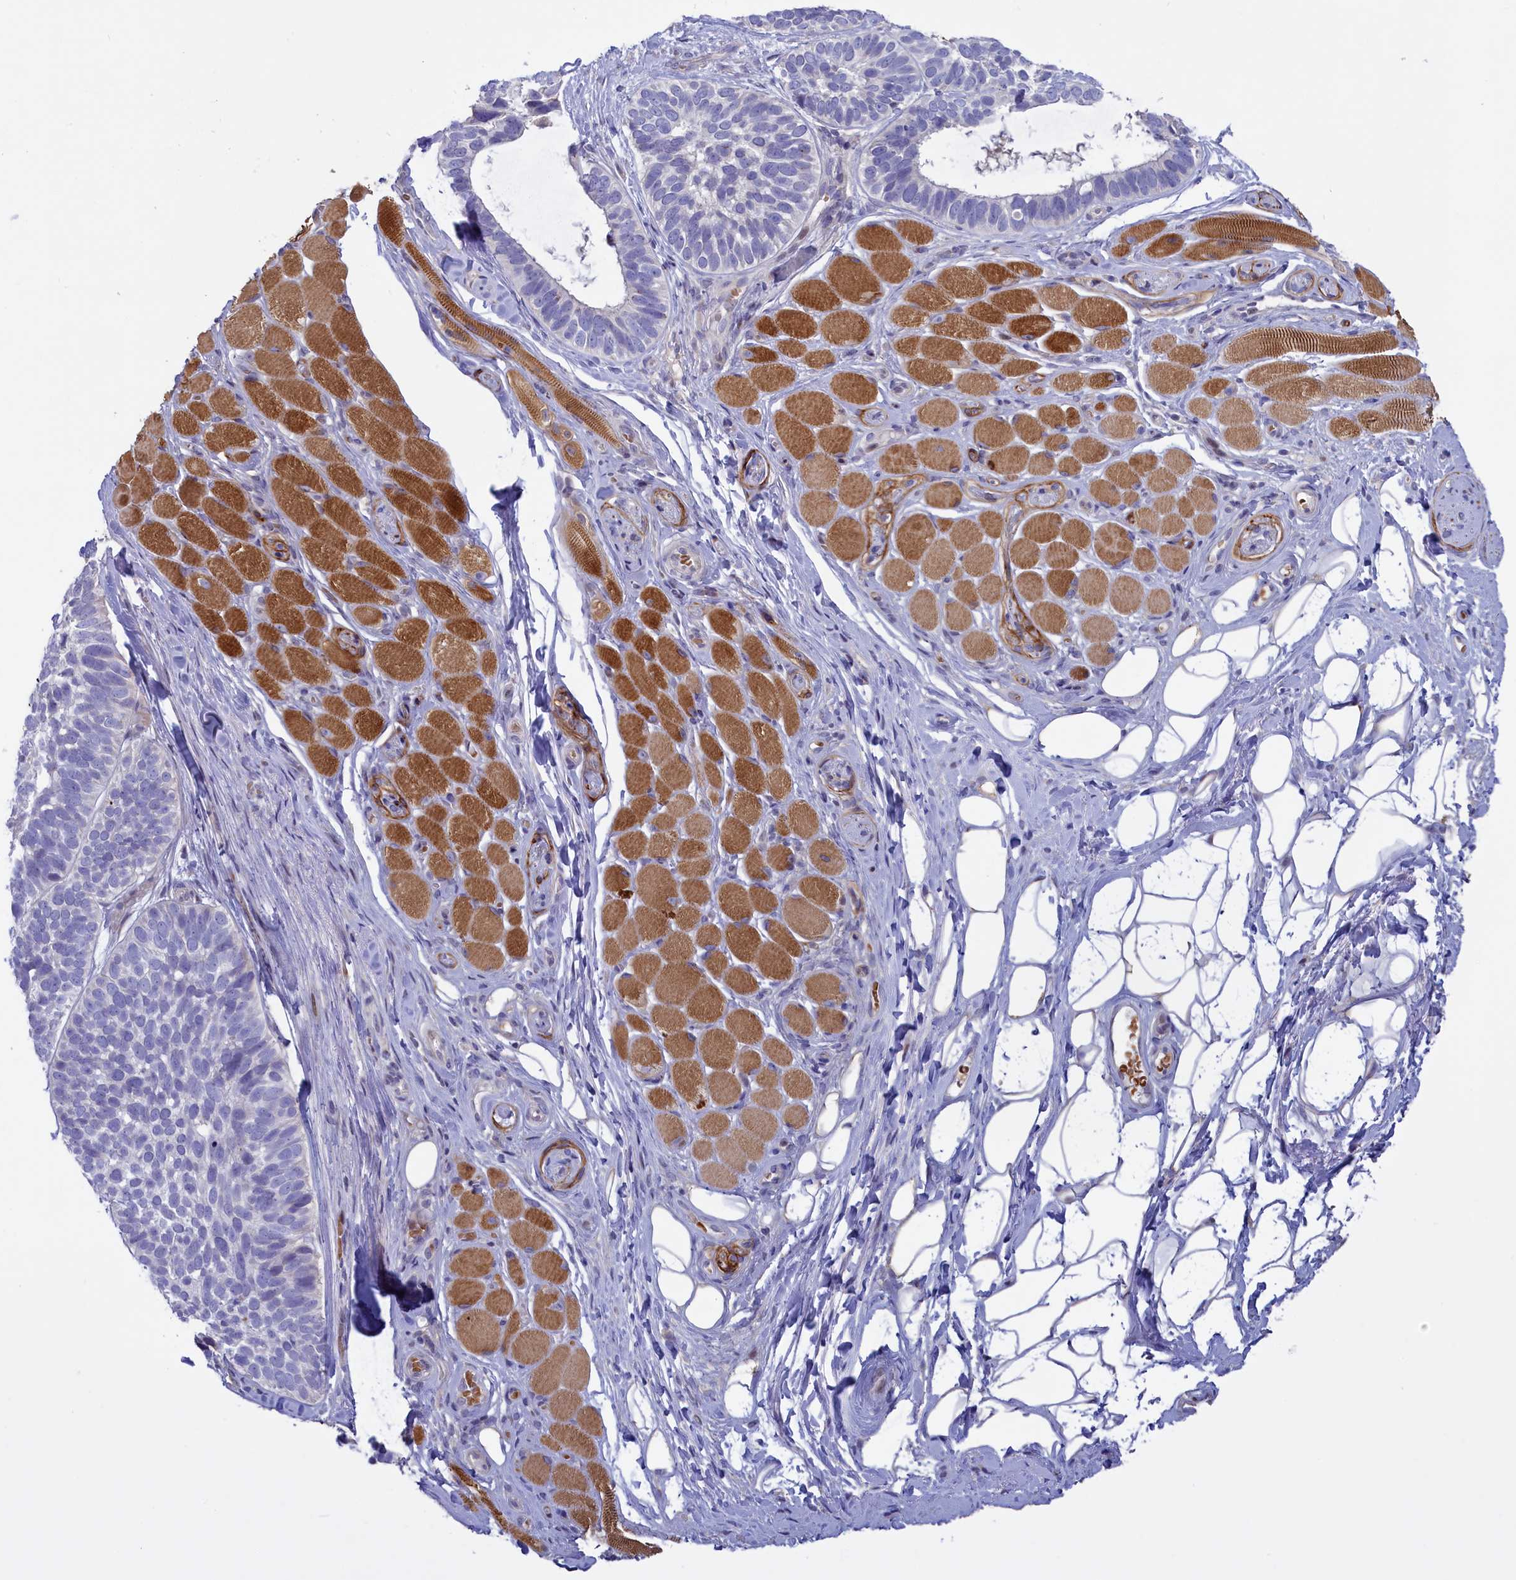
{"staining": {"intensity": "negative", "quantity": "none", "location": "none"}, "tissue": "skin cancer", "cell_type": "Tumor cells", "image_type": "cancer", "snomed": [{"axis": "morphology", "description": "Basal cell carcinoma"}, {"axis": "topography", "description": "Skin"}], "caption": "Tumor cells show no significant protein positivity in basal cell carcinoma (skin).", "gene": "HYKK", "patient": {"sex": "male", "age": 62}}